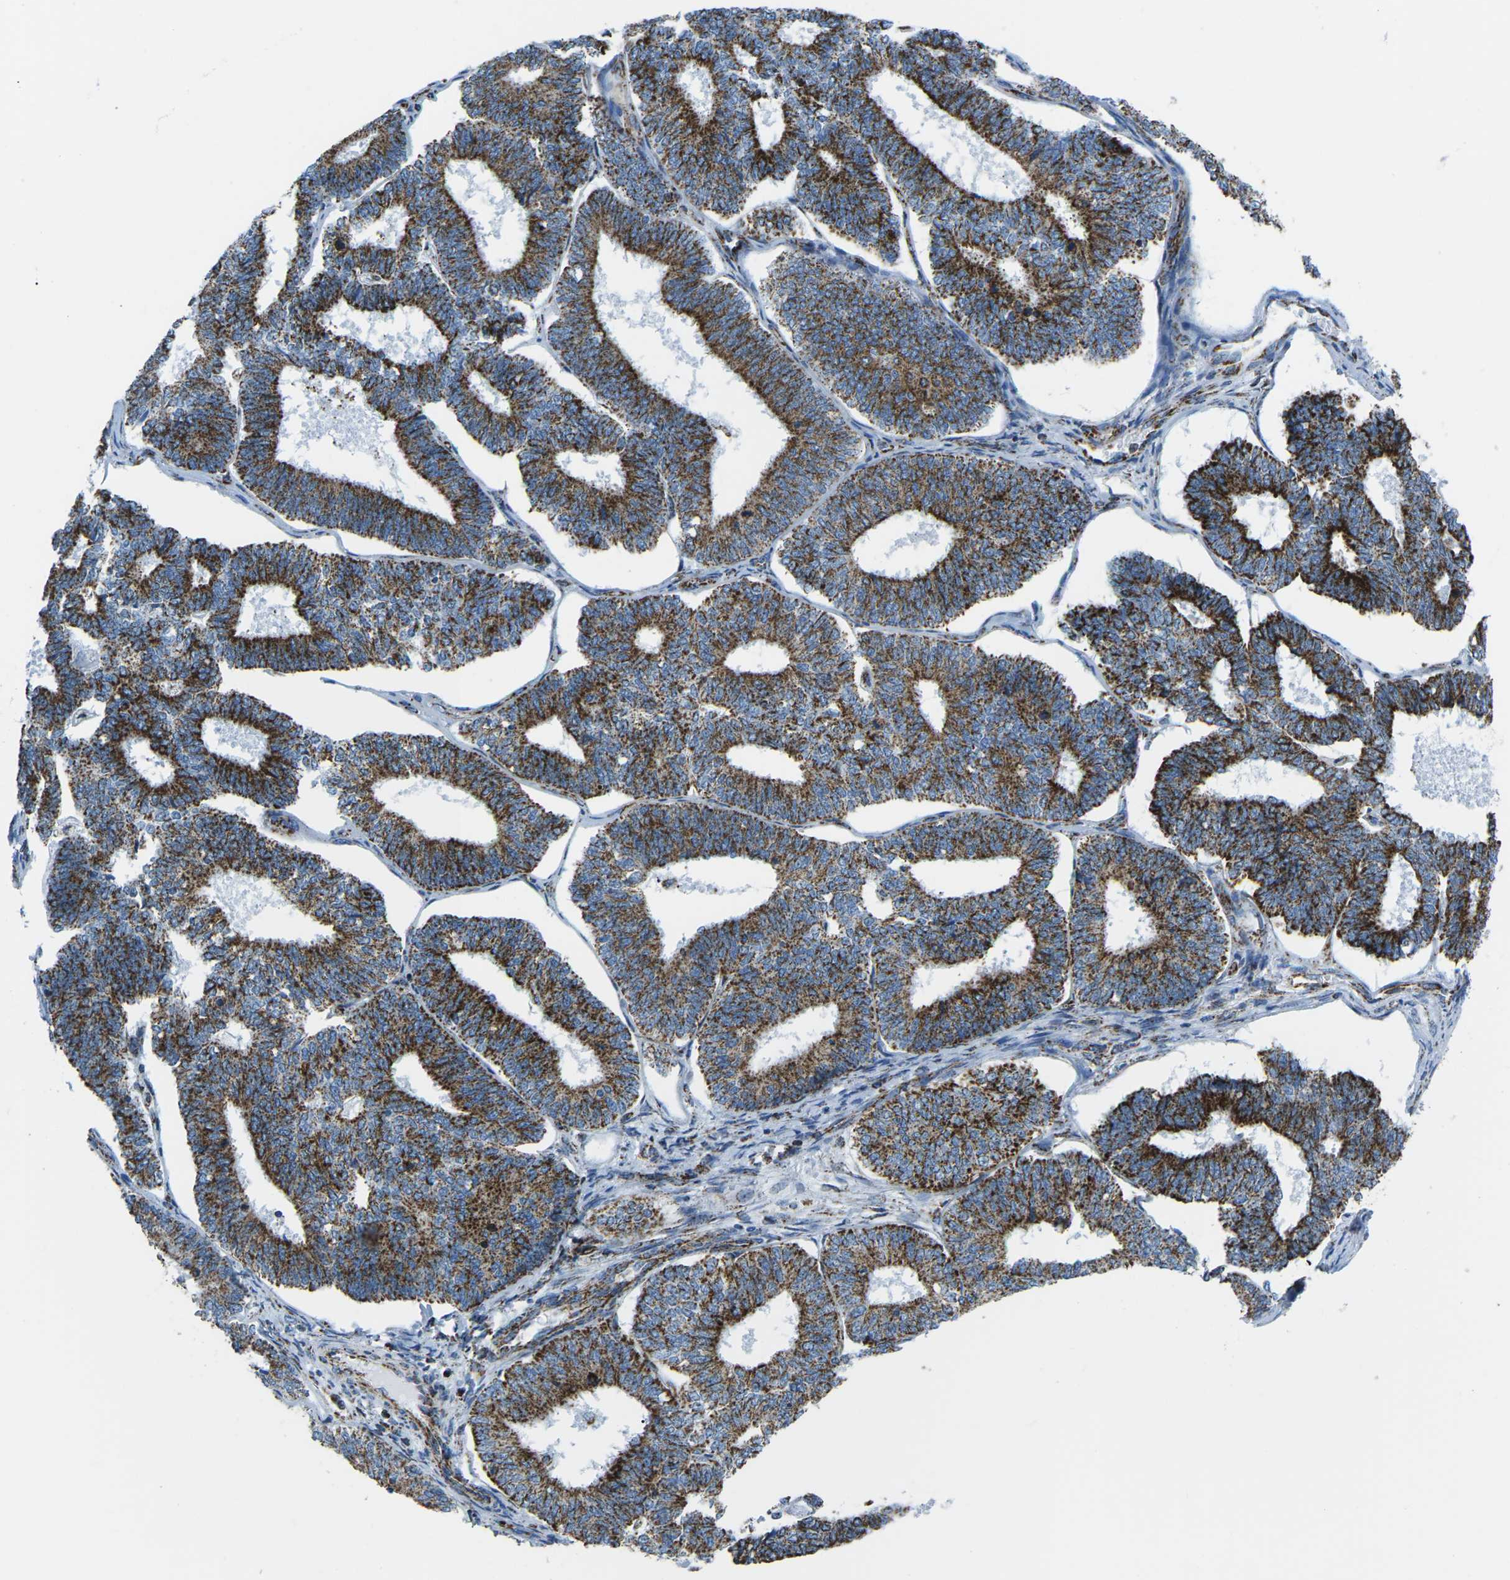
{"staining": {"intensity": "strong", "quantity": ">75%", "location": "cytoplasmic/membranous"}, "tissue": "endometrial cancer", "cell_type": "Tumor cells", "image_type": "cancer", "snomed": [{"axis": "morphology", "description": "Adenocarcinoma, NOS"}, {"axis": "topography", "description": "Endometrium"}], "caption": "High-magnification brightfield microscopy of endometrial adenocarcinoma stained with DAB (brown) and counterstained with hematoxylin (blue). tumor cells exhibit strong cytoplasmic/membranous positivity is seen in about>75% of cells.", "gene": "COX6C", "patient": {"sex": "female", "age": 70}}